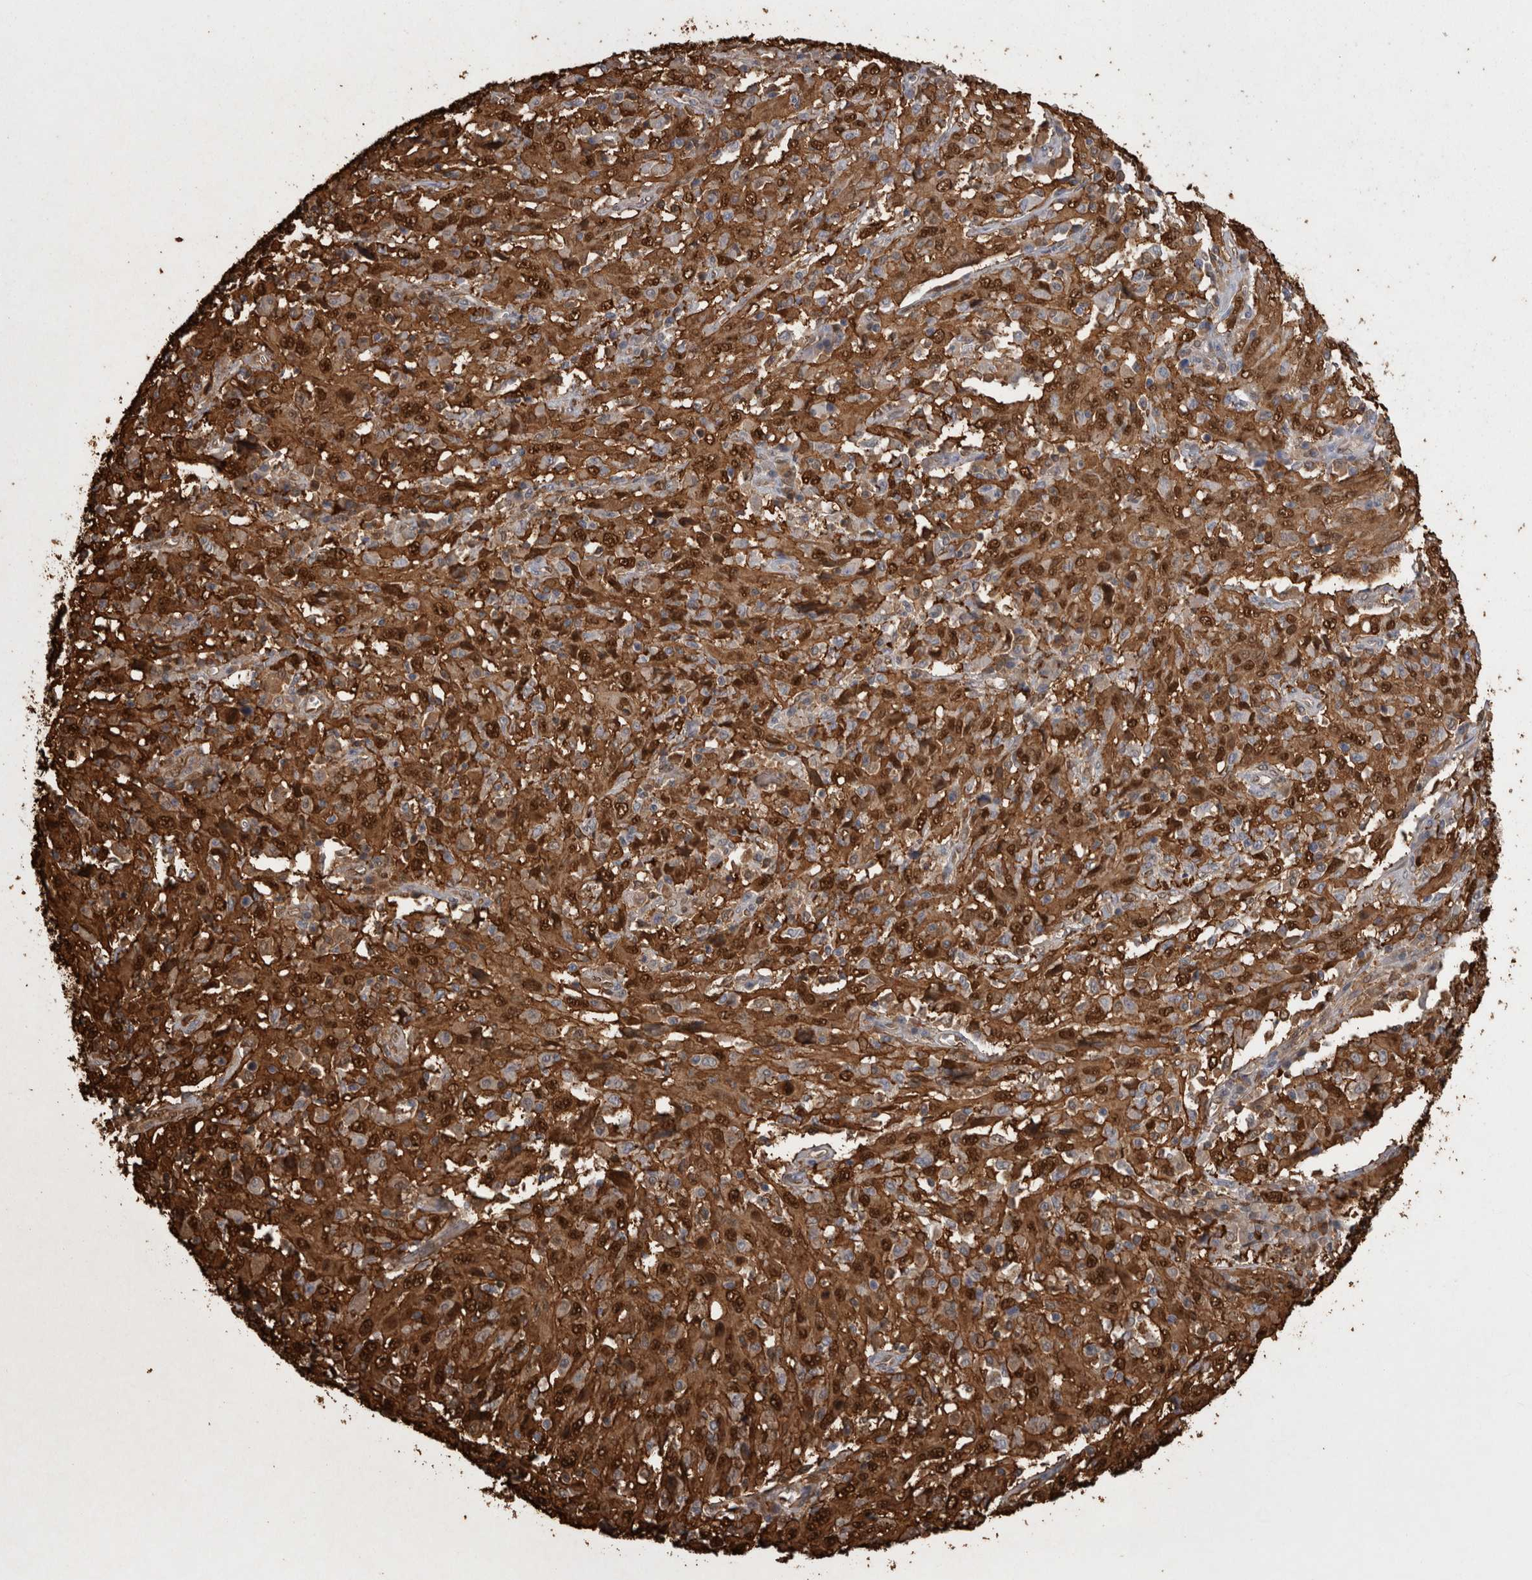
{"staining": {"intensity": "strong", "quantity": ">75%", "location": "cytoplasmic/membranous,nuclear"}, "tissue": "cervical cancer", "cell_type": "Tumor cells", "image_type": "cancer", "snomed": [{"axis": "morphology", "description": "Squamous cell carcinoma, NOS"}, {"axis": "topography", "description": "Cervix"}], "caption": "IHC histopathology image of squamous cell carcinoma (cervical) stained for a protein (brown), which exhibits high levels of strong cytoplasmic/membranous and nuclear positivity in about >75% of tumor cells.", "gene": "LXN", "patient": {"sex": "female", "age": 46}}